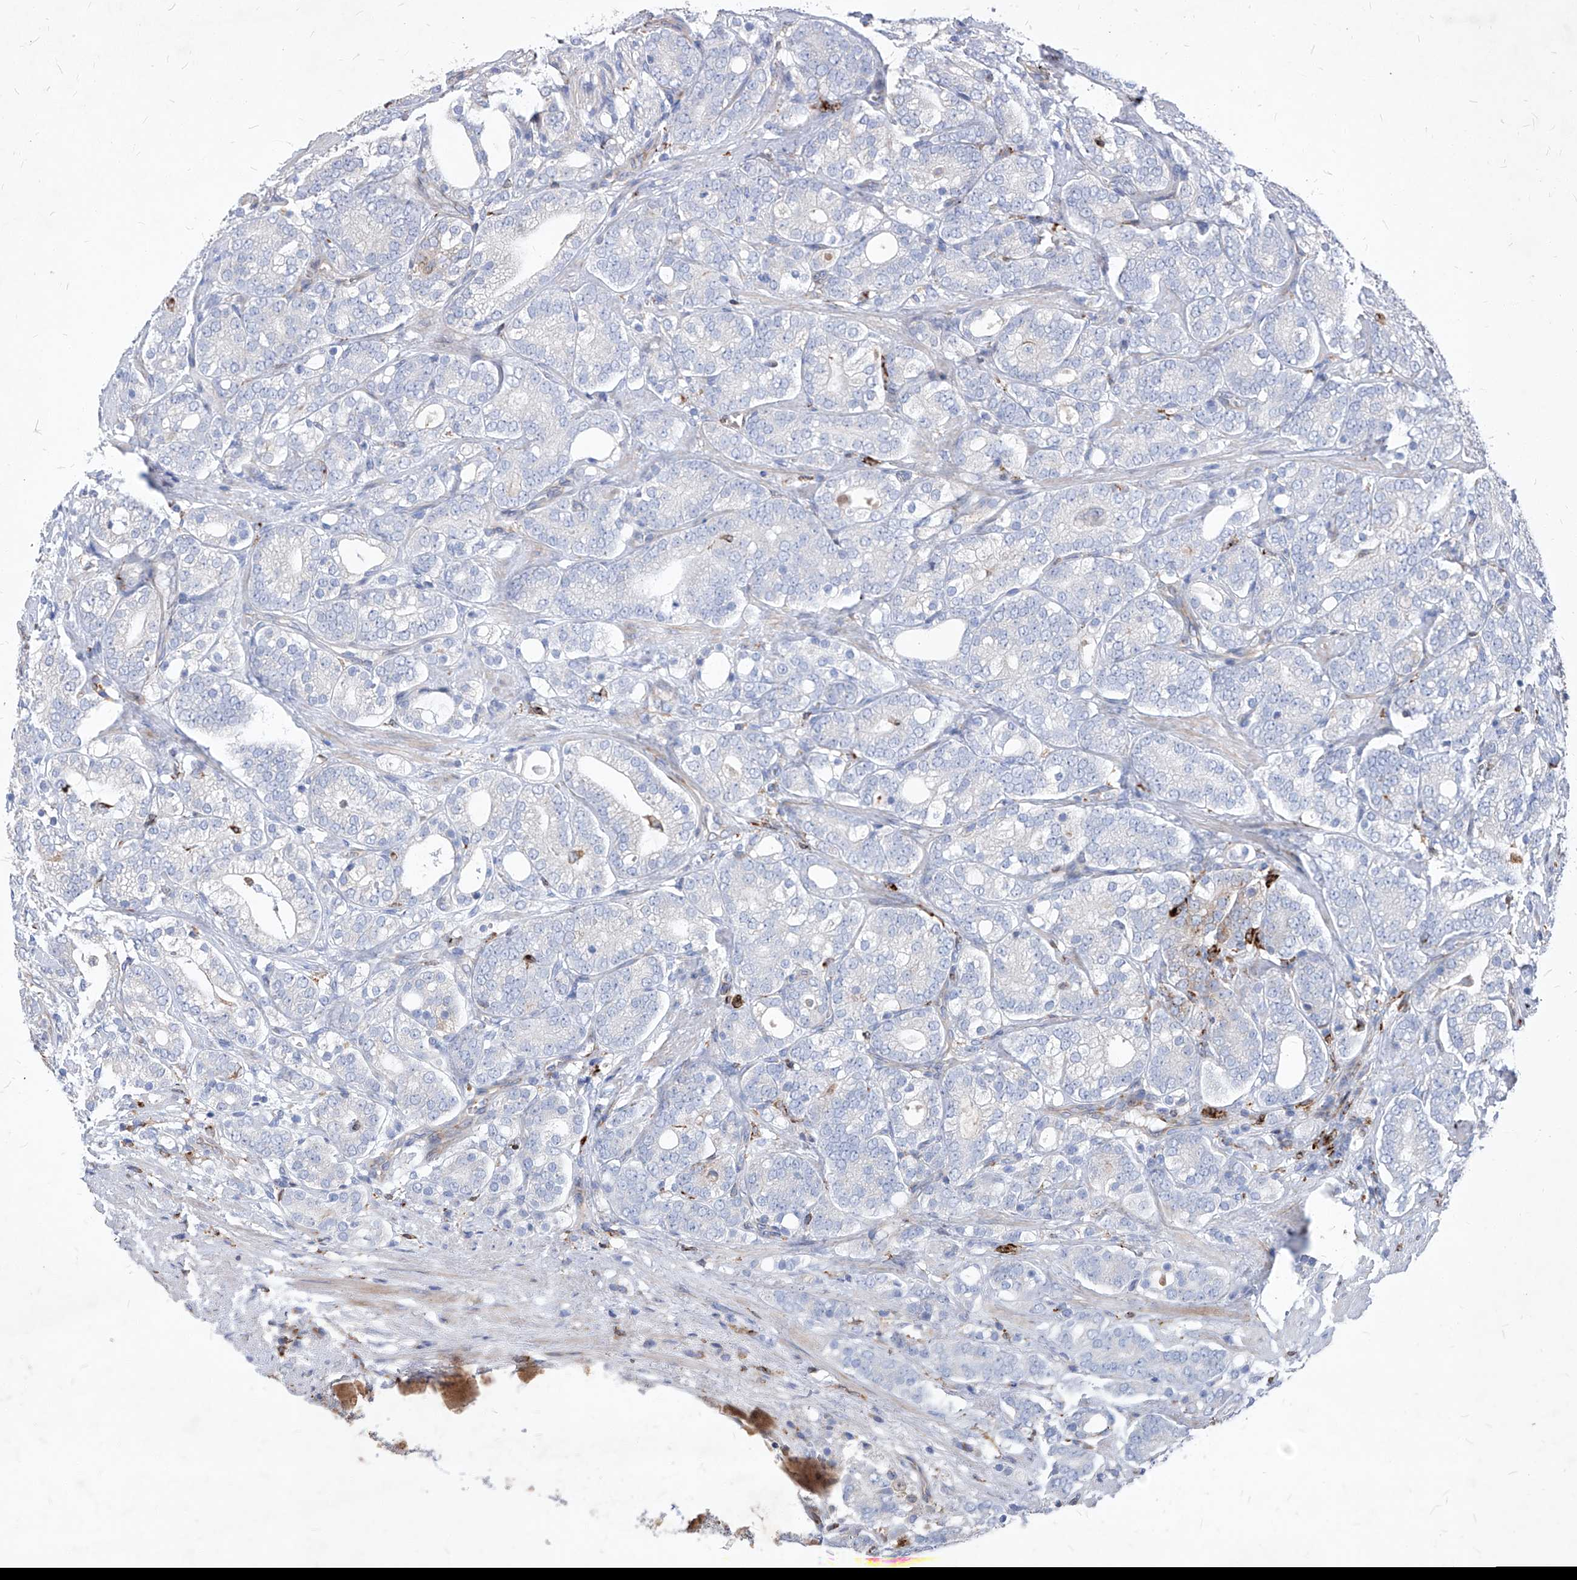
{"staining": {"intensity": "negative", "quantity": "none", "location": "none"}, "tissue": "prostate cancer", "cell_type": "Tumor cells", "image_type": "cancer", "snomed": [{"axis": "morphology", "description": "Adenocarcinoma, High grade"}, {"axis": "topography", "description": "Prostate"}], "caption": "Histopathology image shows no significant protein positivity in tumor cells of prostate adenocarcinoma (high-grade).", "gene": "UBOX5", "patient": {"sex": "male", "age": 57}}